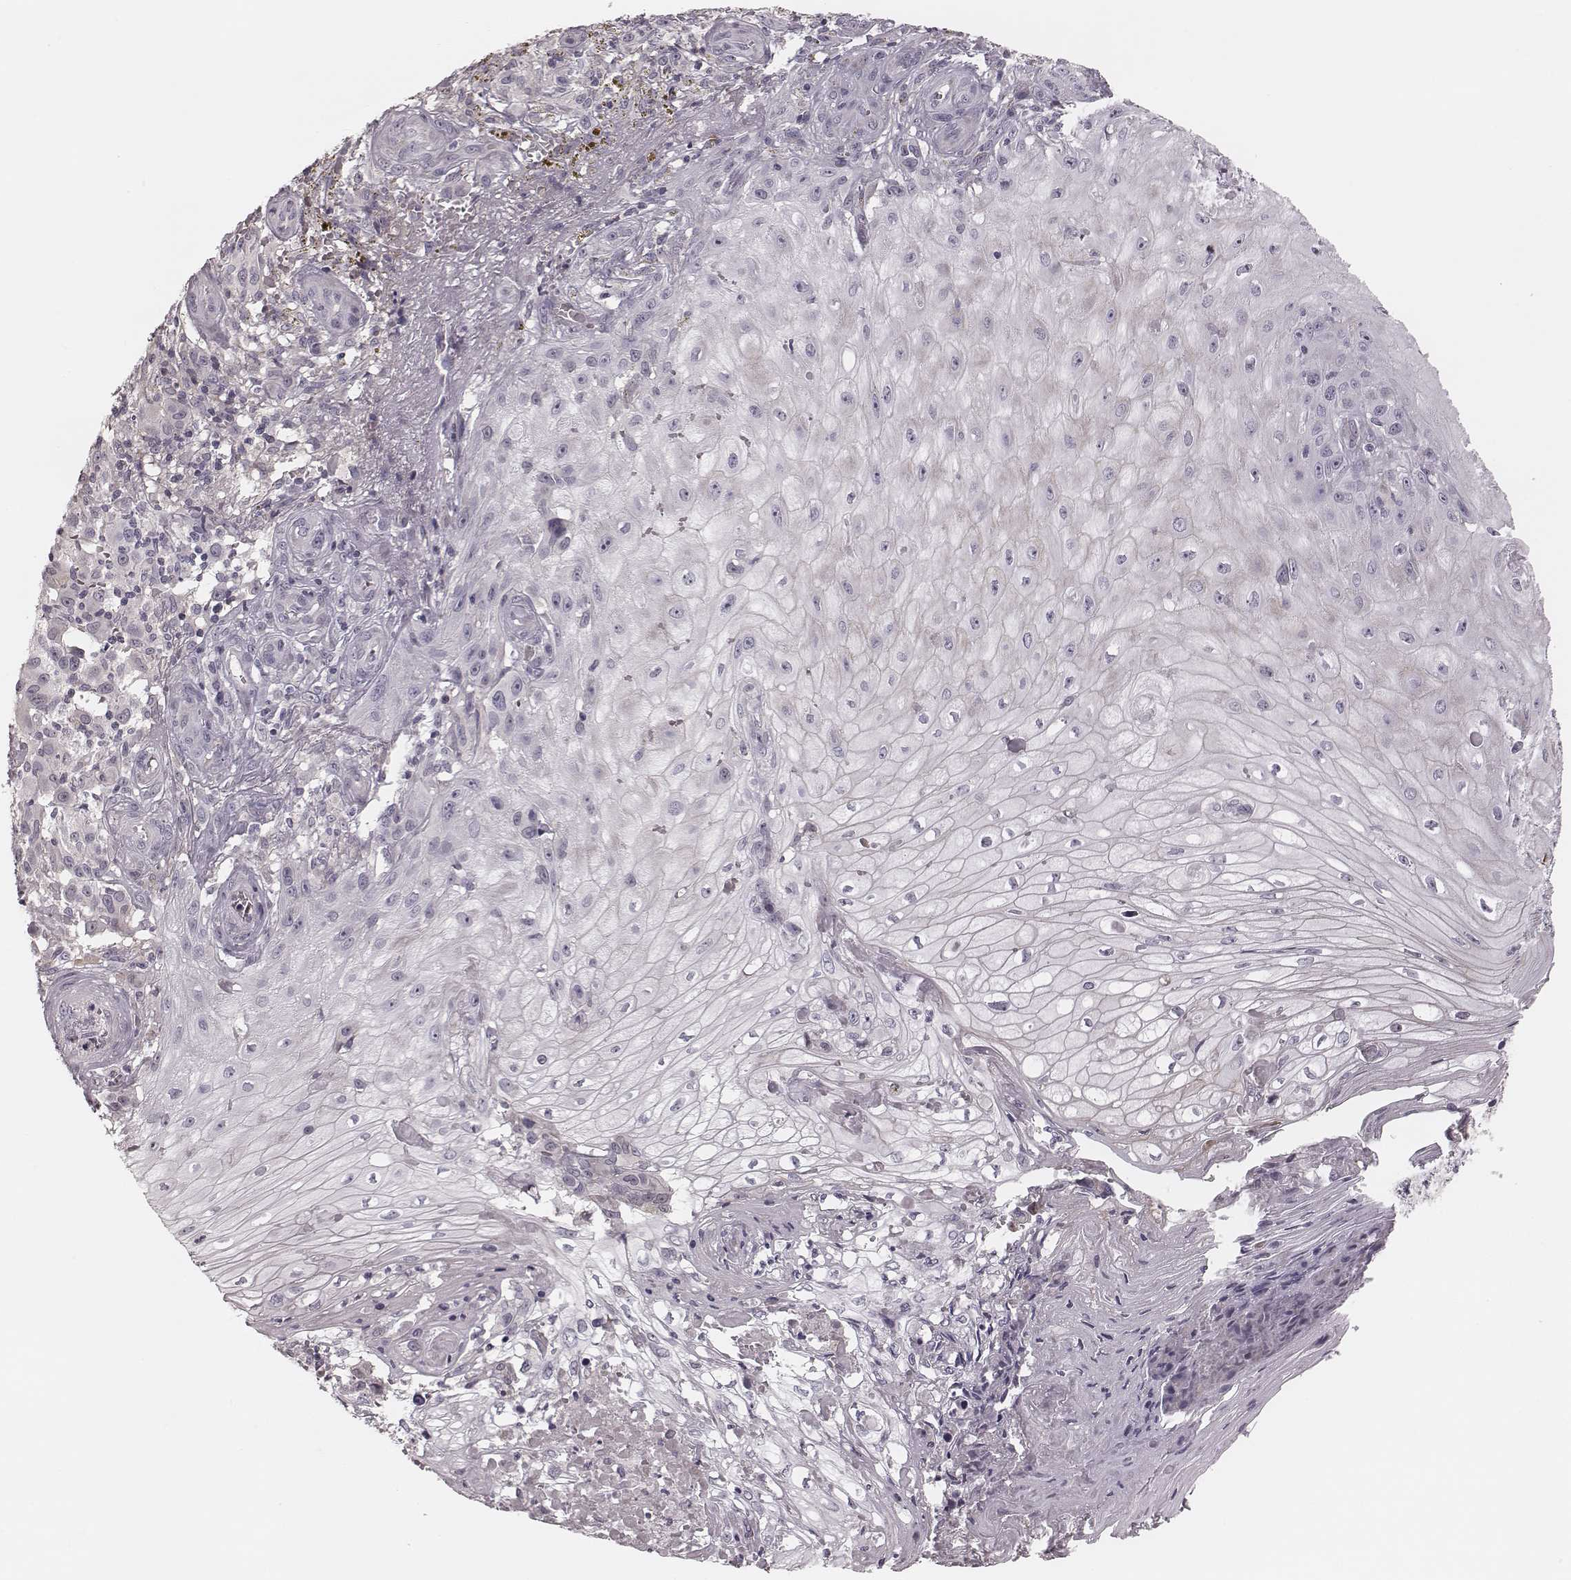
{"staining": {"intensity": "negative", "quantity": "none", "location": "none"}, "tissue": "melanoma", "cell_type": "Tumor cells", "image_type": "cancer", "snomed": [{"axis": "morphology", "description": "Malignant melanoma, NOS"}, {"axis": "topography", "description": "Skin"}], "caption": "IHC micrograph of human malignant melanoma stained for a protein (brown), which reveals no expression in tumor cells.", "gene": "S100Z", "patient": {"sex": "female", "age": 53}}